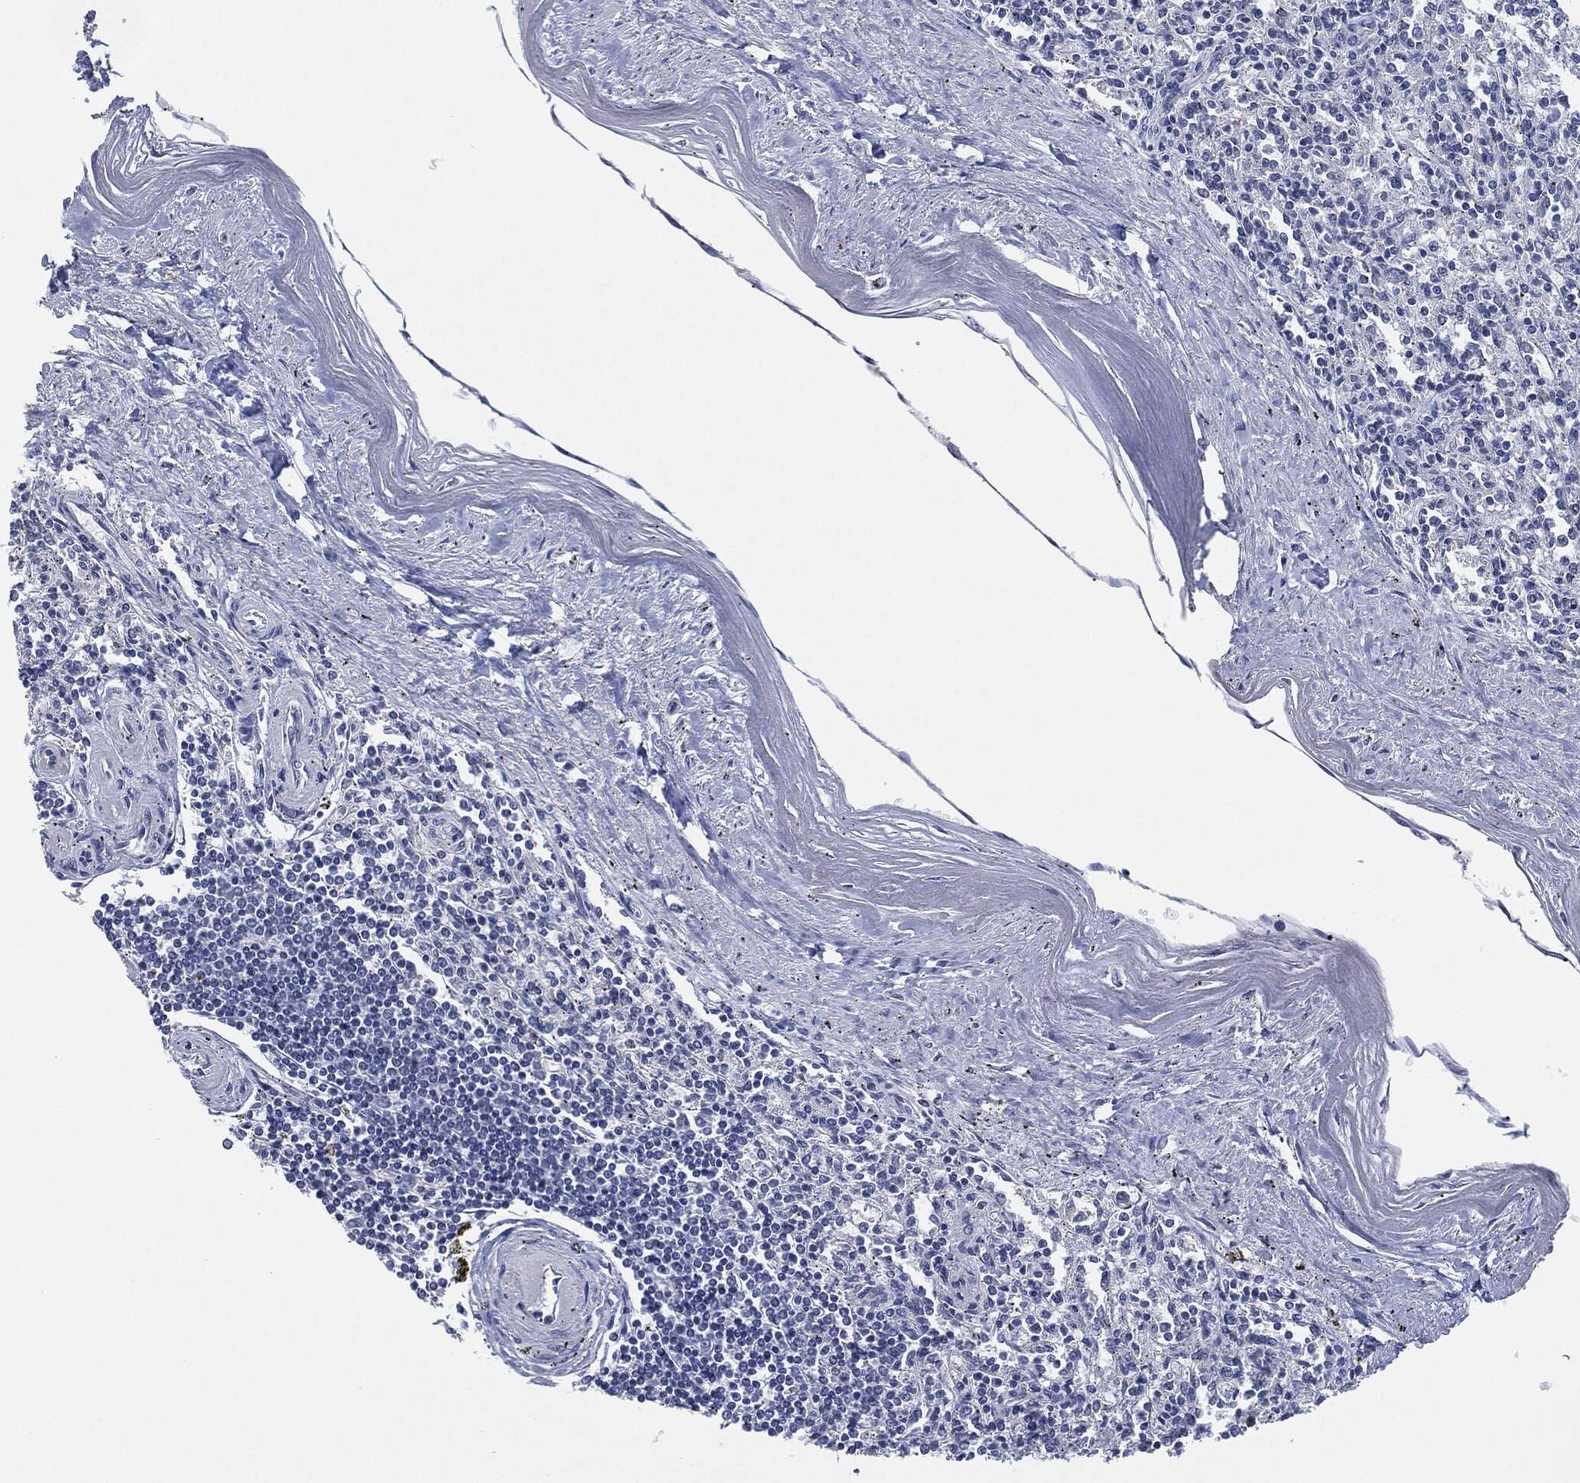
{"staining": {"intensity": "negative", "quantity": "none", "location": "none"}, "tissue": "spleen", "cell_type": "Cells in red pulp", "image_type": "normal", "snomed": [{"axis": "morphology", "description": "Normal tissue, NOS"}, {"axis": "topography", "description": "Spleen"}], "caption": "This is an immunohistochemistry histopathology image of benign human spleen. There is no positivity in cells in red pulp.", "gene": "SHROOM2", "patient": {"sex": "male", "age": 69}}